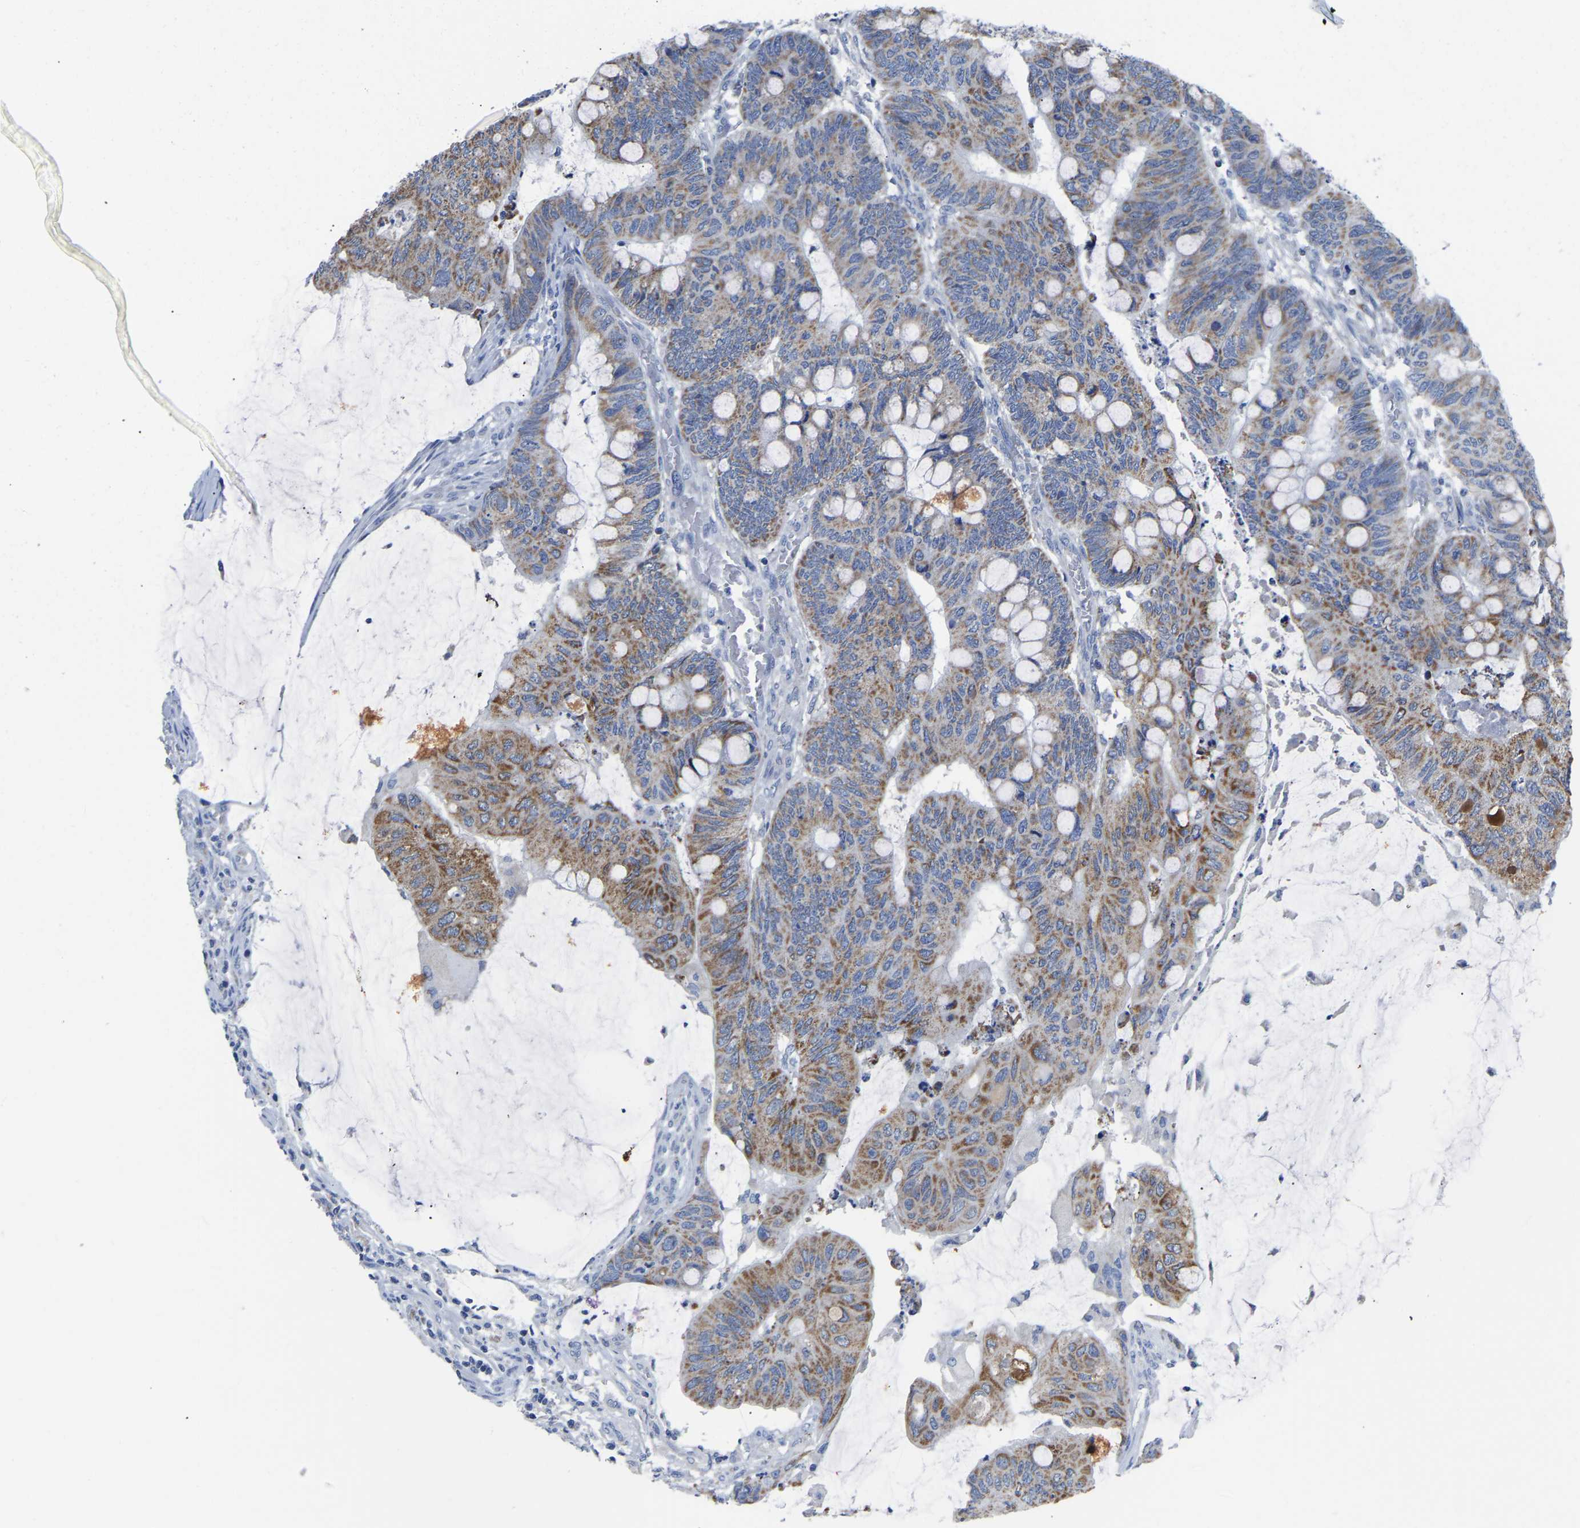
{"staining": {"intensity": "moderate", "quantity": "25%-75%", "location": "cytoplasmic/membranous"}, "tissue": "colorectal cancer", "cell_type": "Tumor cells", "image_type": "cancer", "snomed": [{"axis": "morphology", "description": "Normal tissue, NOS"}, {"axis": "morphology", "description": "Adenocarcinoma, NOS"}, {"axis": "topography", "description": "Rectum"}], "caption": "Immunohistochemical staining of human colorectal cancer shows medium levels of moderate cytoplasmic/membranous staining in approximately 25%-75% of tumor cells.", "gene": "ETFA", "patient": {"sex": "male", "age": 92}}